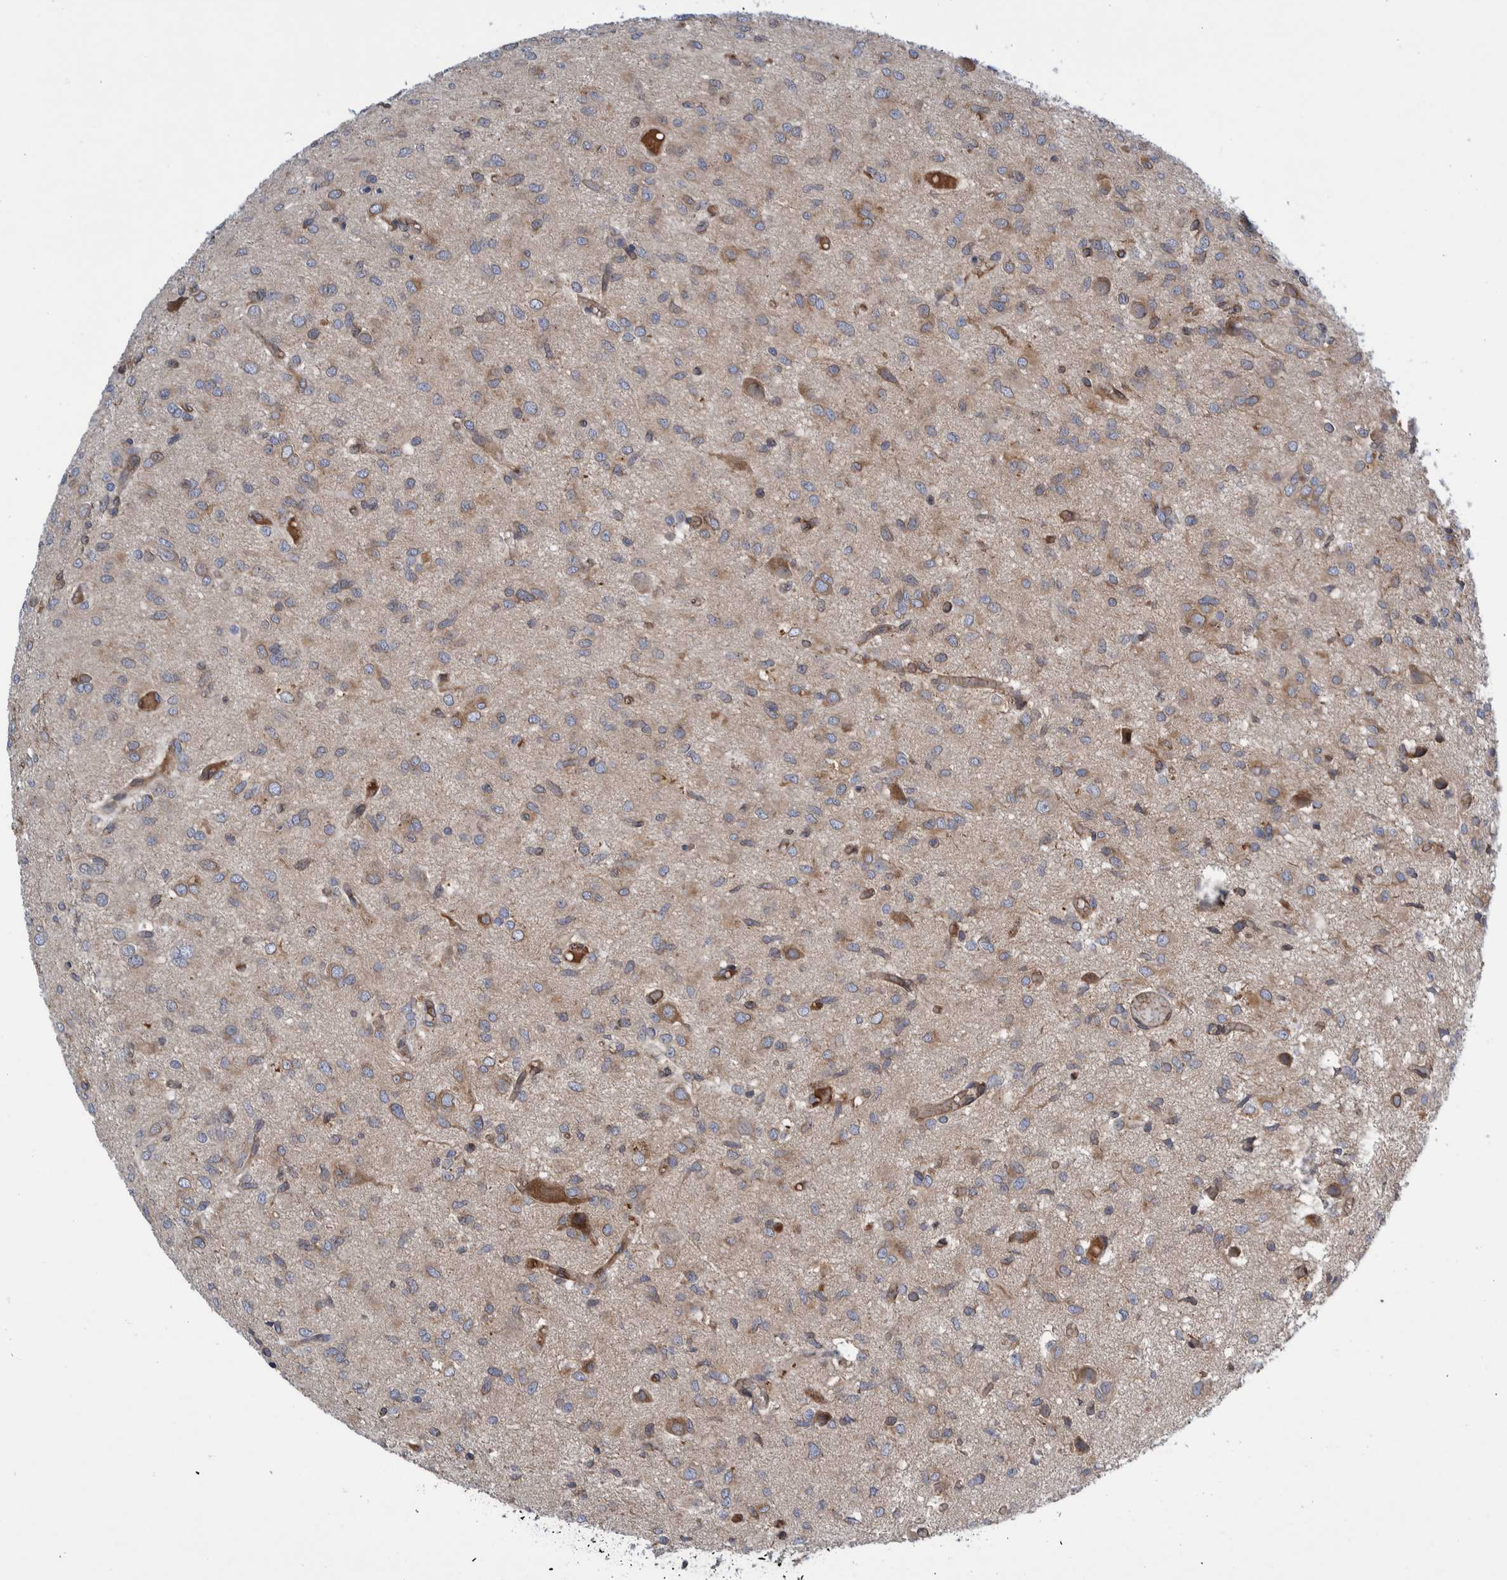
{"staining": {"intensity": "weak", "quantity": "<25%", "location": "cytoplasmic/membranous"}, "tissue": "glioma", "cell_type": "Tumor cells", "image_type": "cancer", "snomed": [{"axis": "morphology", "description": "Glioma, malignant, High grade"}, {"axis": "topography", "description": "Brain"}], "caption": "Immunohistochemical staining of human malignant high-grade glioma reveals no significant expression in tumor cells. The staining was performed using DAB to visualize the protein expression in brown, while the nuclei were stained in blue with hematoxylin (Magnification: 20x).", "gene": "THEM6", "patient": {"sex": "female", "age": 59}}